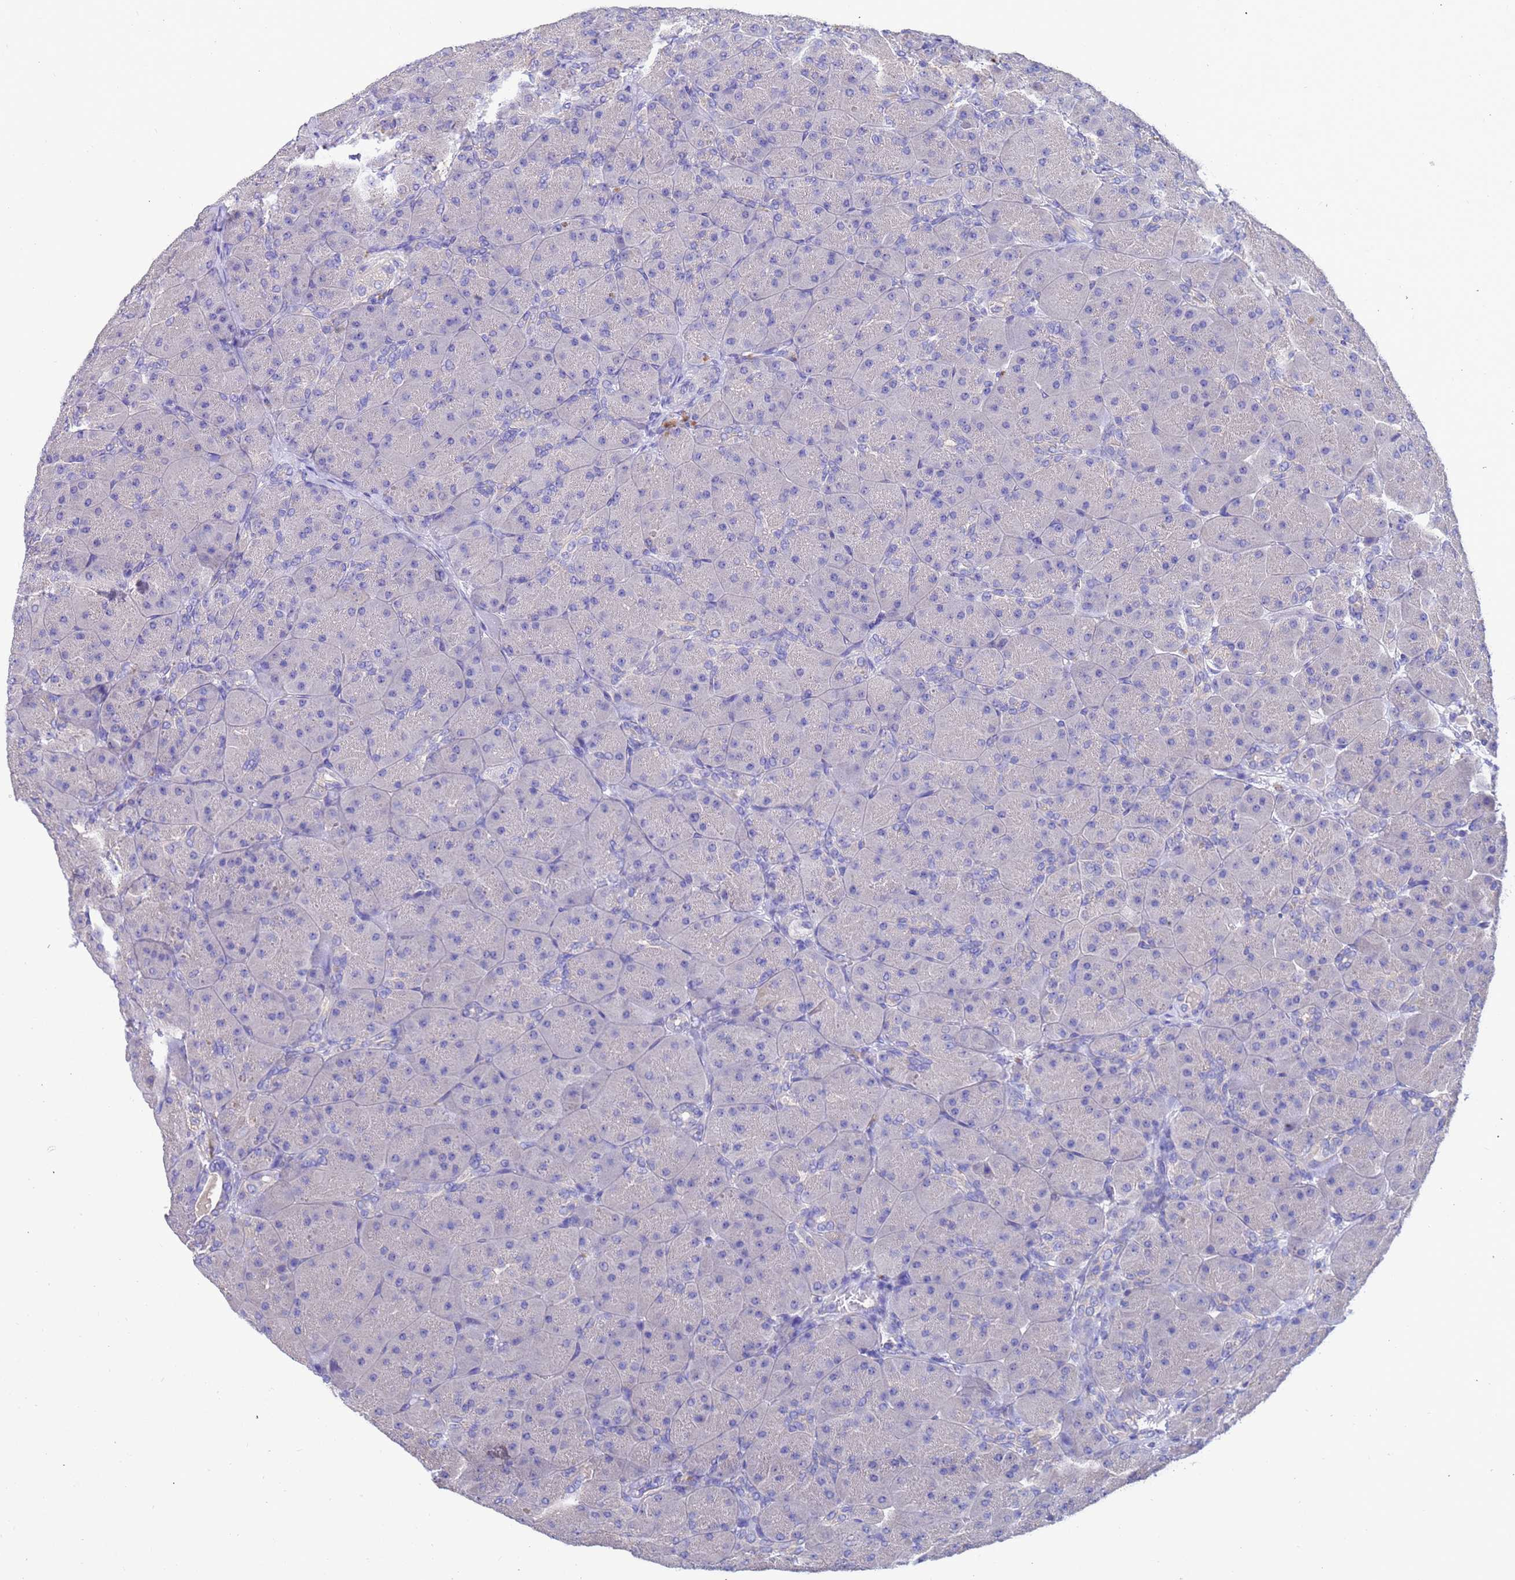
{"staining": {"intensity": "negative", "quantity": "none", "location": "none"}, "tissue": "pancreas", "cell_type": "Exocrine glandular cells", "image_type": "normal", "snomed": [{"axis": "morphology", "description": "Normal tissue, NOS"}, {"axis": "topography", "description": "Pancreas"}], "caption": "Immunohistochemistry (IHC) micrograph of unremarkable human pancreas stained for a protein (brown), which displays no expression in exocrine glandular cells.", "gene": "SRL", "patient": {"sex": "male", "age": 66}}